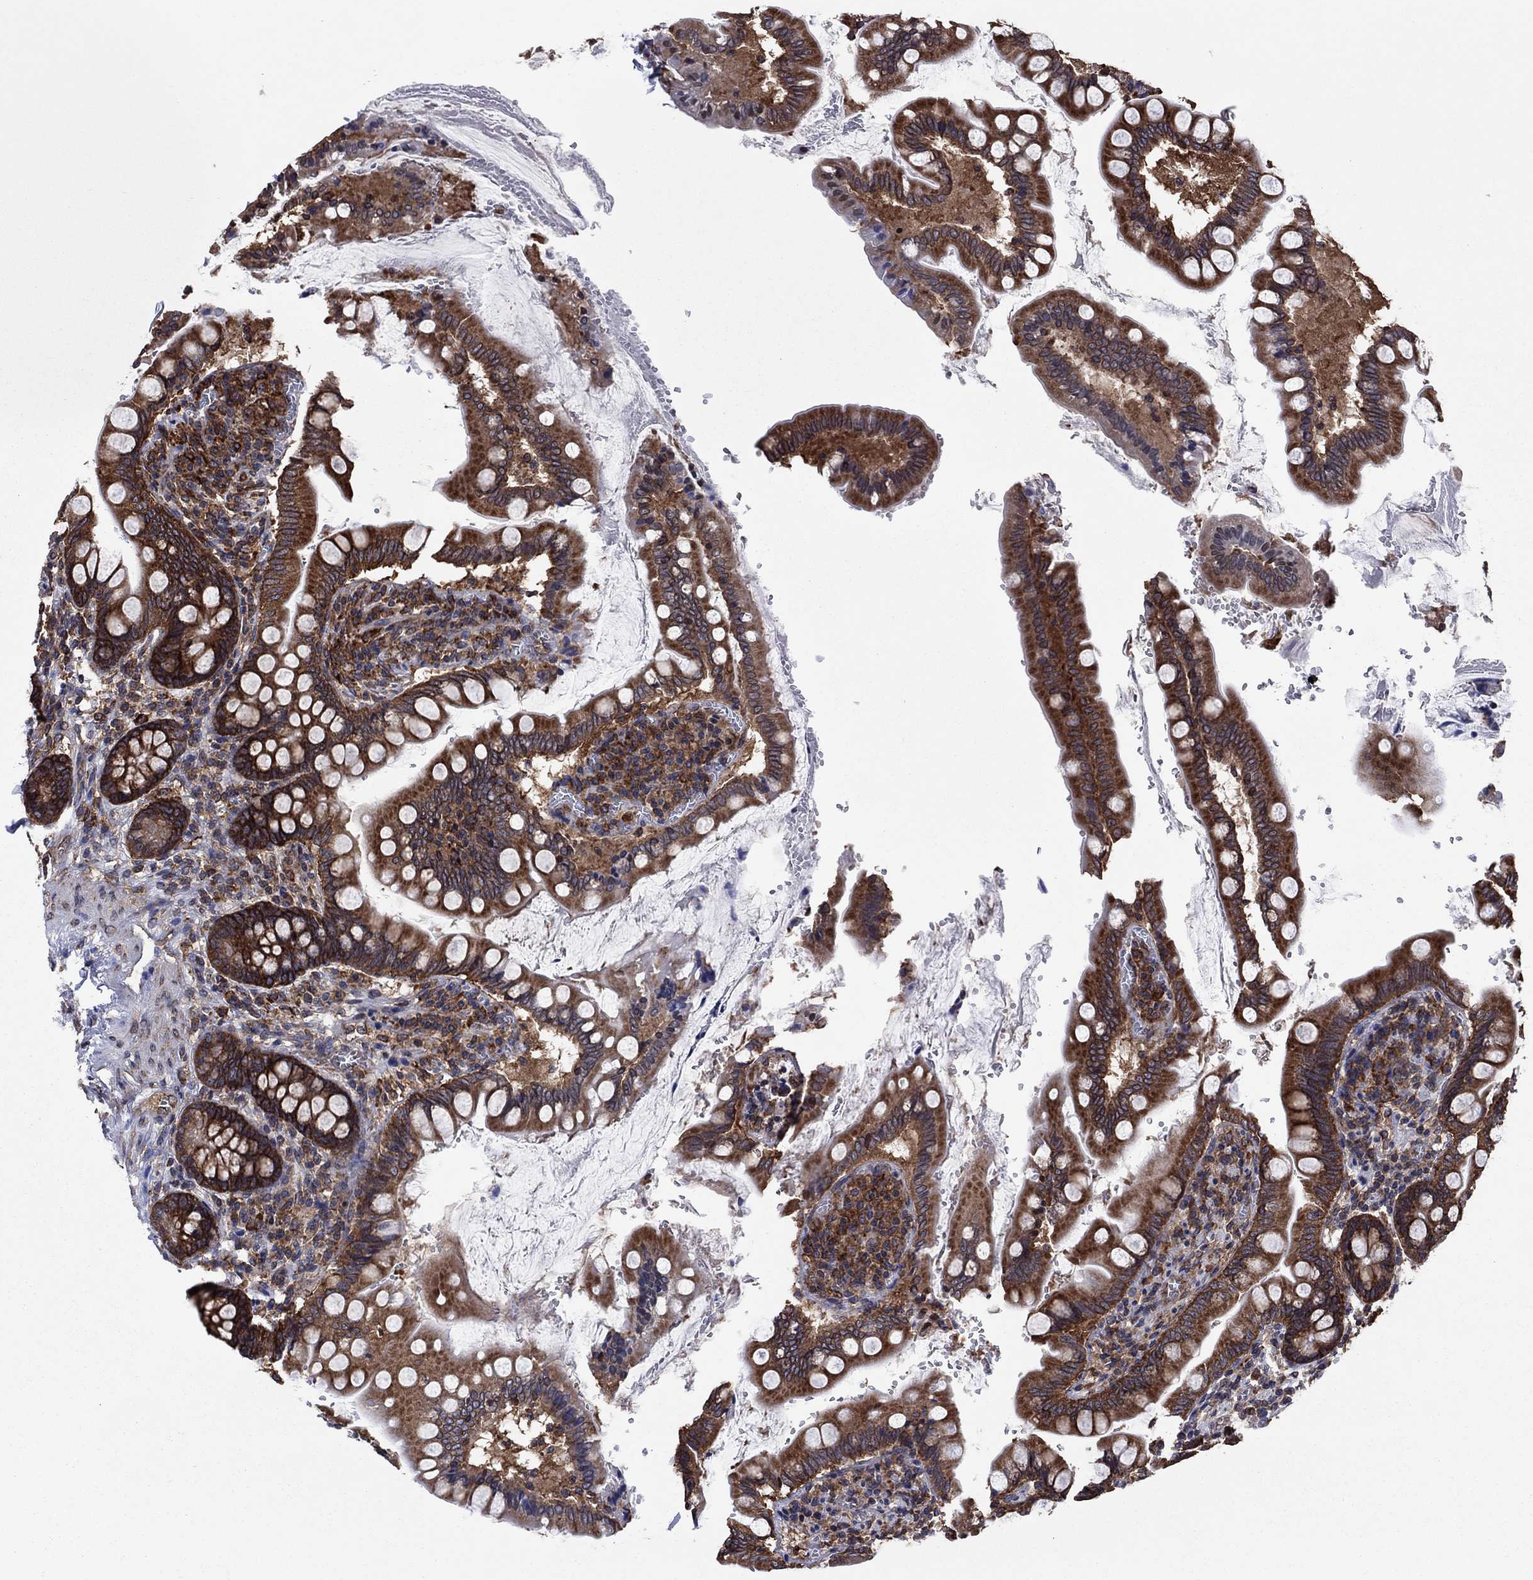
{"staining": {"intensity": "strong", "quantity": ">75%", "location": "cytoplasmic/membranous"}, "tissue": "small intestine", "cell_type": "Glandular cells", "image_type": "normal", "snomed": [{"axis": "morphology", "description": "Normal tissue, NOS"}, {"axis": "topography", "description": "Small intestine"}], "caption": "Immunohistochemical staining of benign small intestine demonstrates >75% levels of strong cytoplasmic/membranous protein expression in approximately >75% of glandular cells.", "gene": "YBX1", "patient": {"sex": "female", "age": 56}}